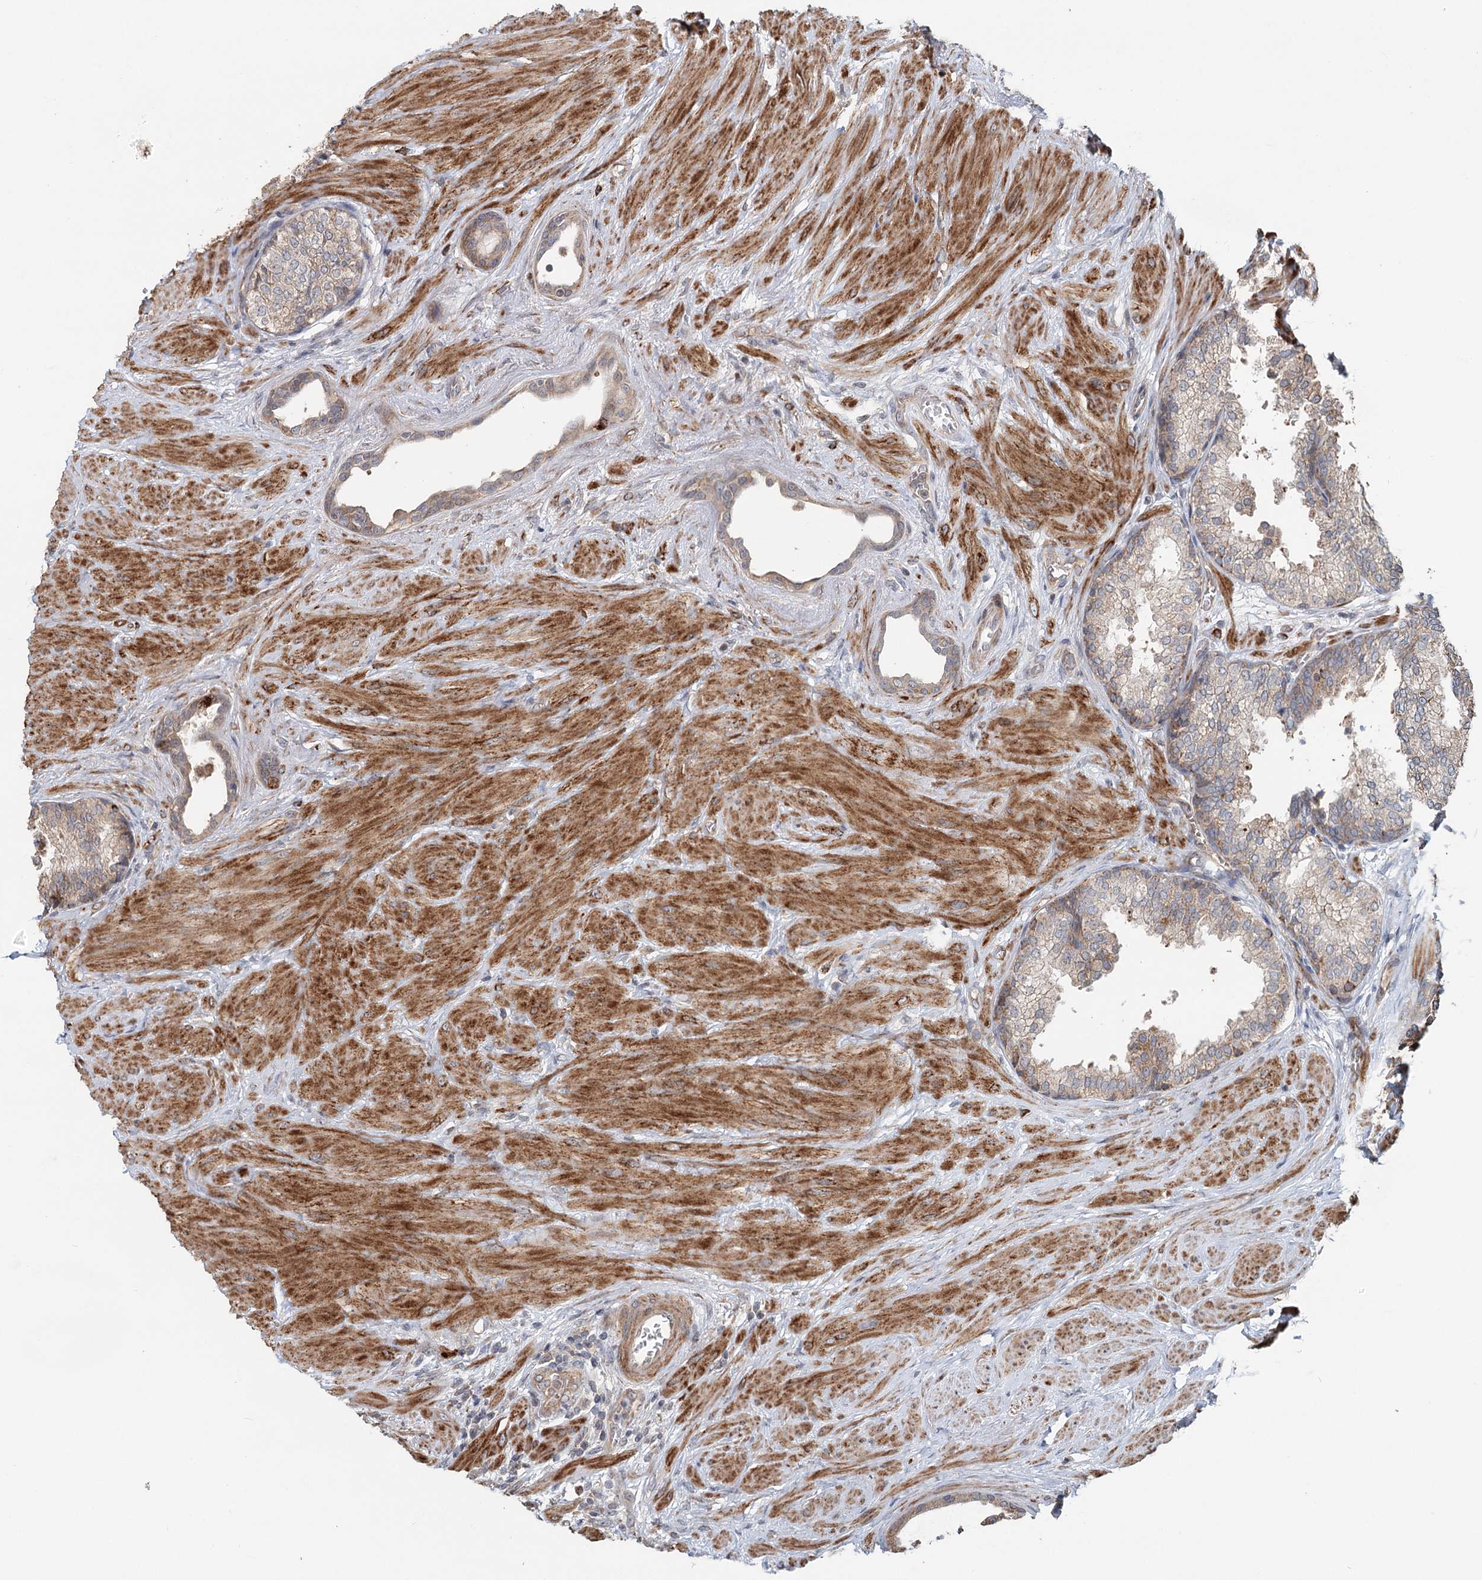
{"staining": {"intensity": "weak", "quantity": "25%-75%", "location": "cytoplasmic/membranous"}, "tissue": "prostate", "cell_type": "Glandular cells", "image_type": "normal", "snomed": [{"axis": "morphology", "description": "Normal tissue, NOS"}, {"axis": "topography", "description": "Prostate"}], "caption": "The micrograph exhibits staining of benign prostate, revealing weak cytoplasmic/membranous protein expression (brown color) within glandular cells. The protein of interest is shown in brown color, while the nuclei are stained blue.", "gene": "RNF111", "patient": {"sex": "male", "age": 48}}